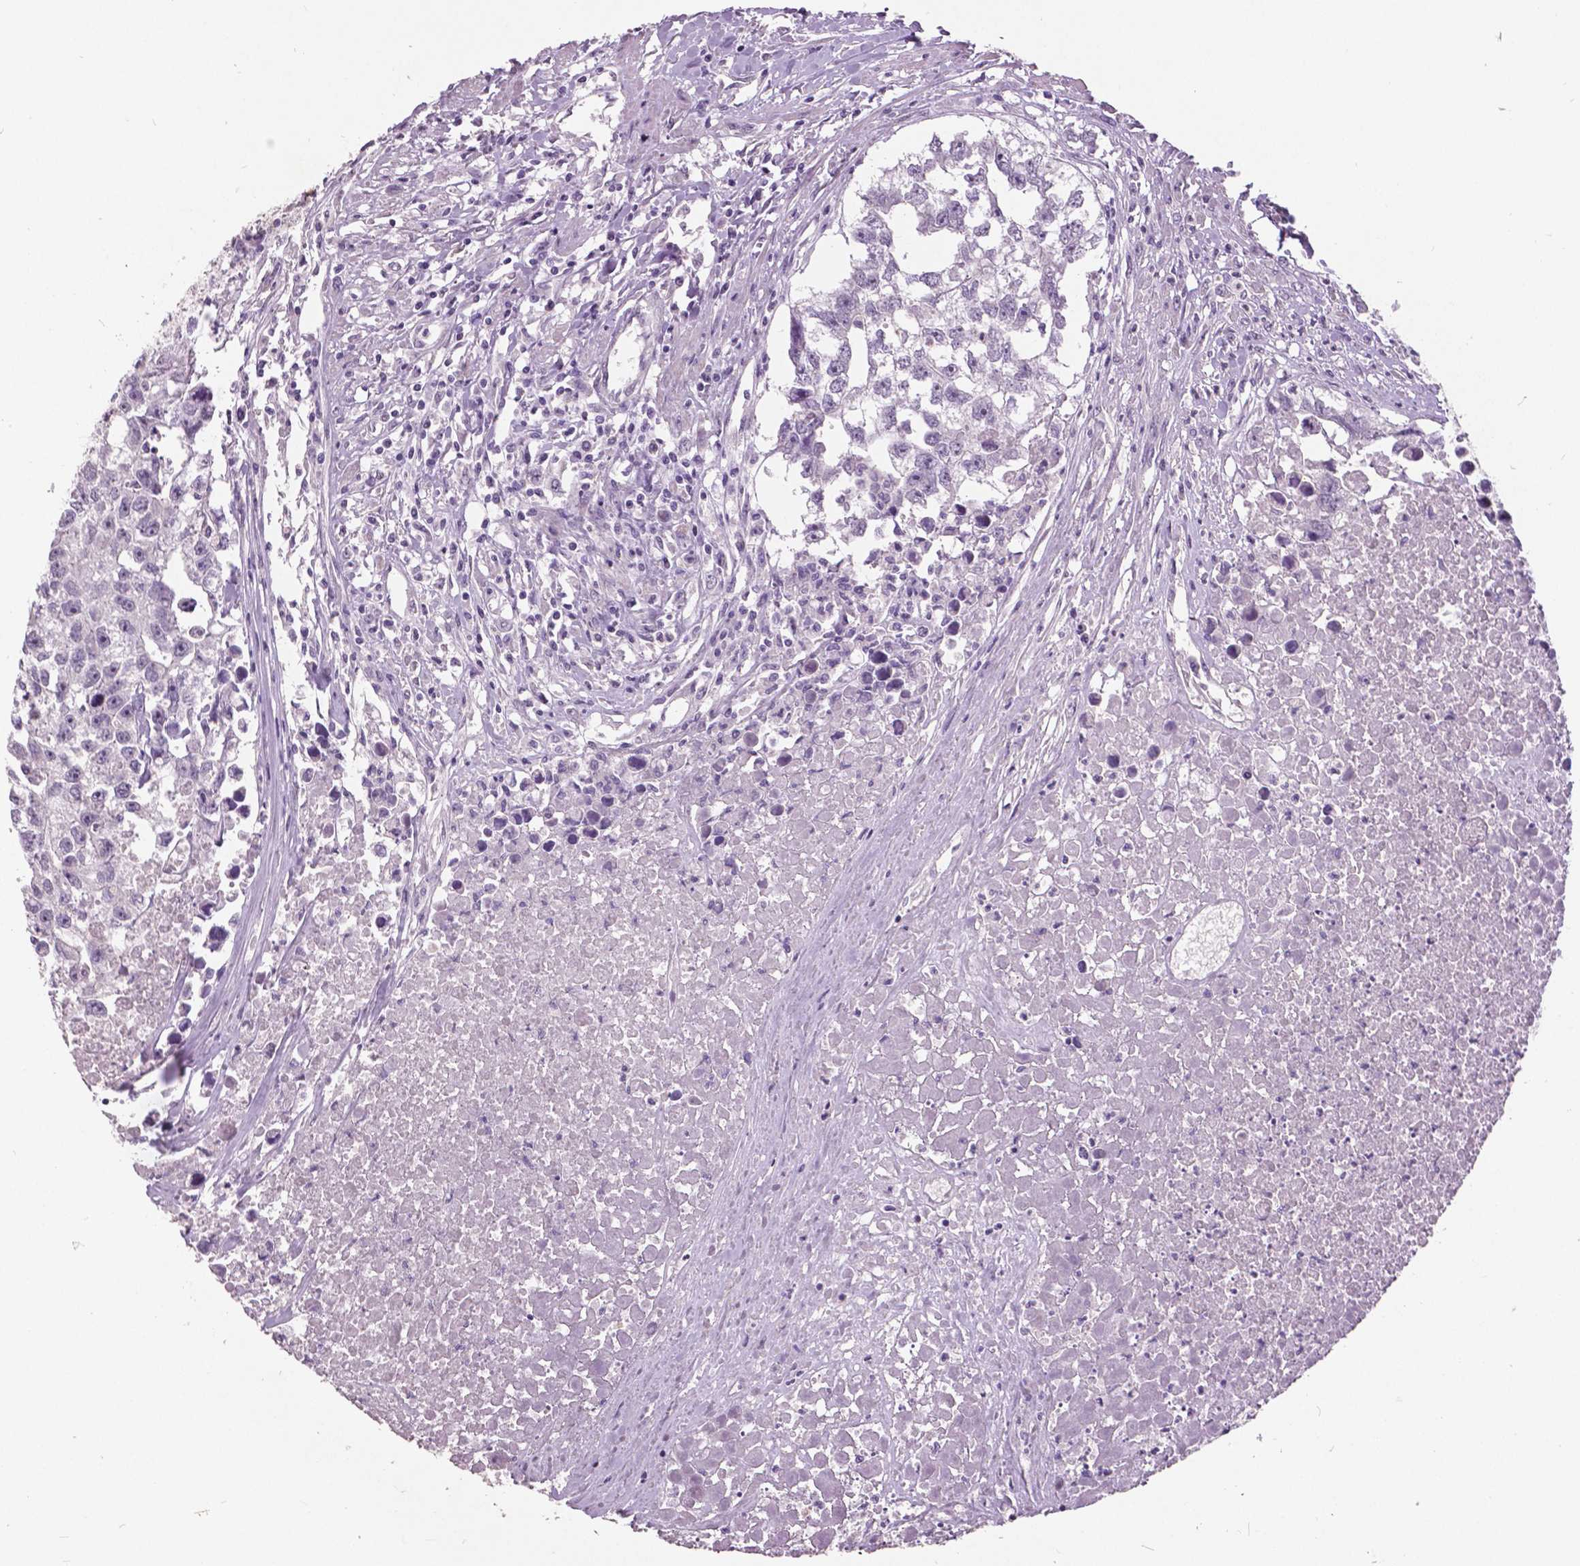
{"staining": {"intensity": "negative", "quantity": "none", "location": "none"}, "tissue": "testis cancer", "cell_type": "Tumor cells", "image_type": "cancer", "snomed": [{"axis": "morphology", "description": "Carcinoma, Embryonal, NOS"}, {"axis": "morphology", "description": "Teratoma, malignant, NOS"}, {"axis": "topography", "description": "Testis"}], "caption": "A high-resolution photomicrograph shows immunohistochemistry staining of testis cancer (embryonal carcinoma), which reveals no significant positivity in tumor cells. Nuclei are stained in blue.", "gene": "GRIN2A", "patient": {"sex": "male", "age": 44}}